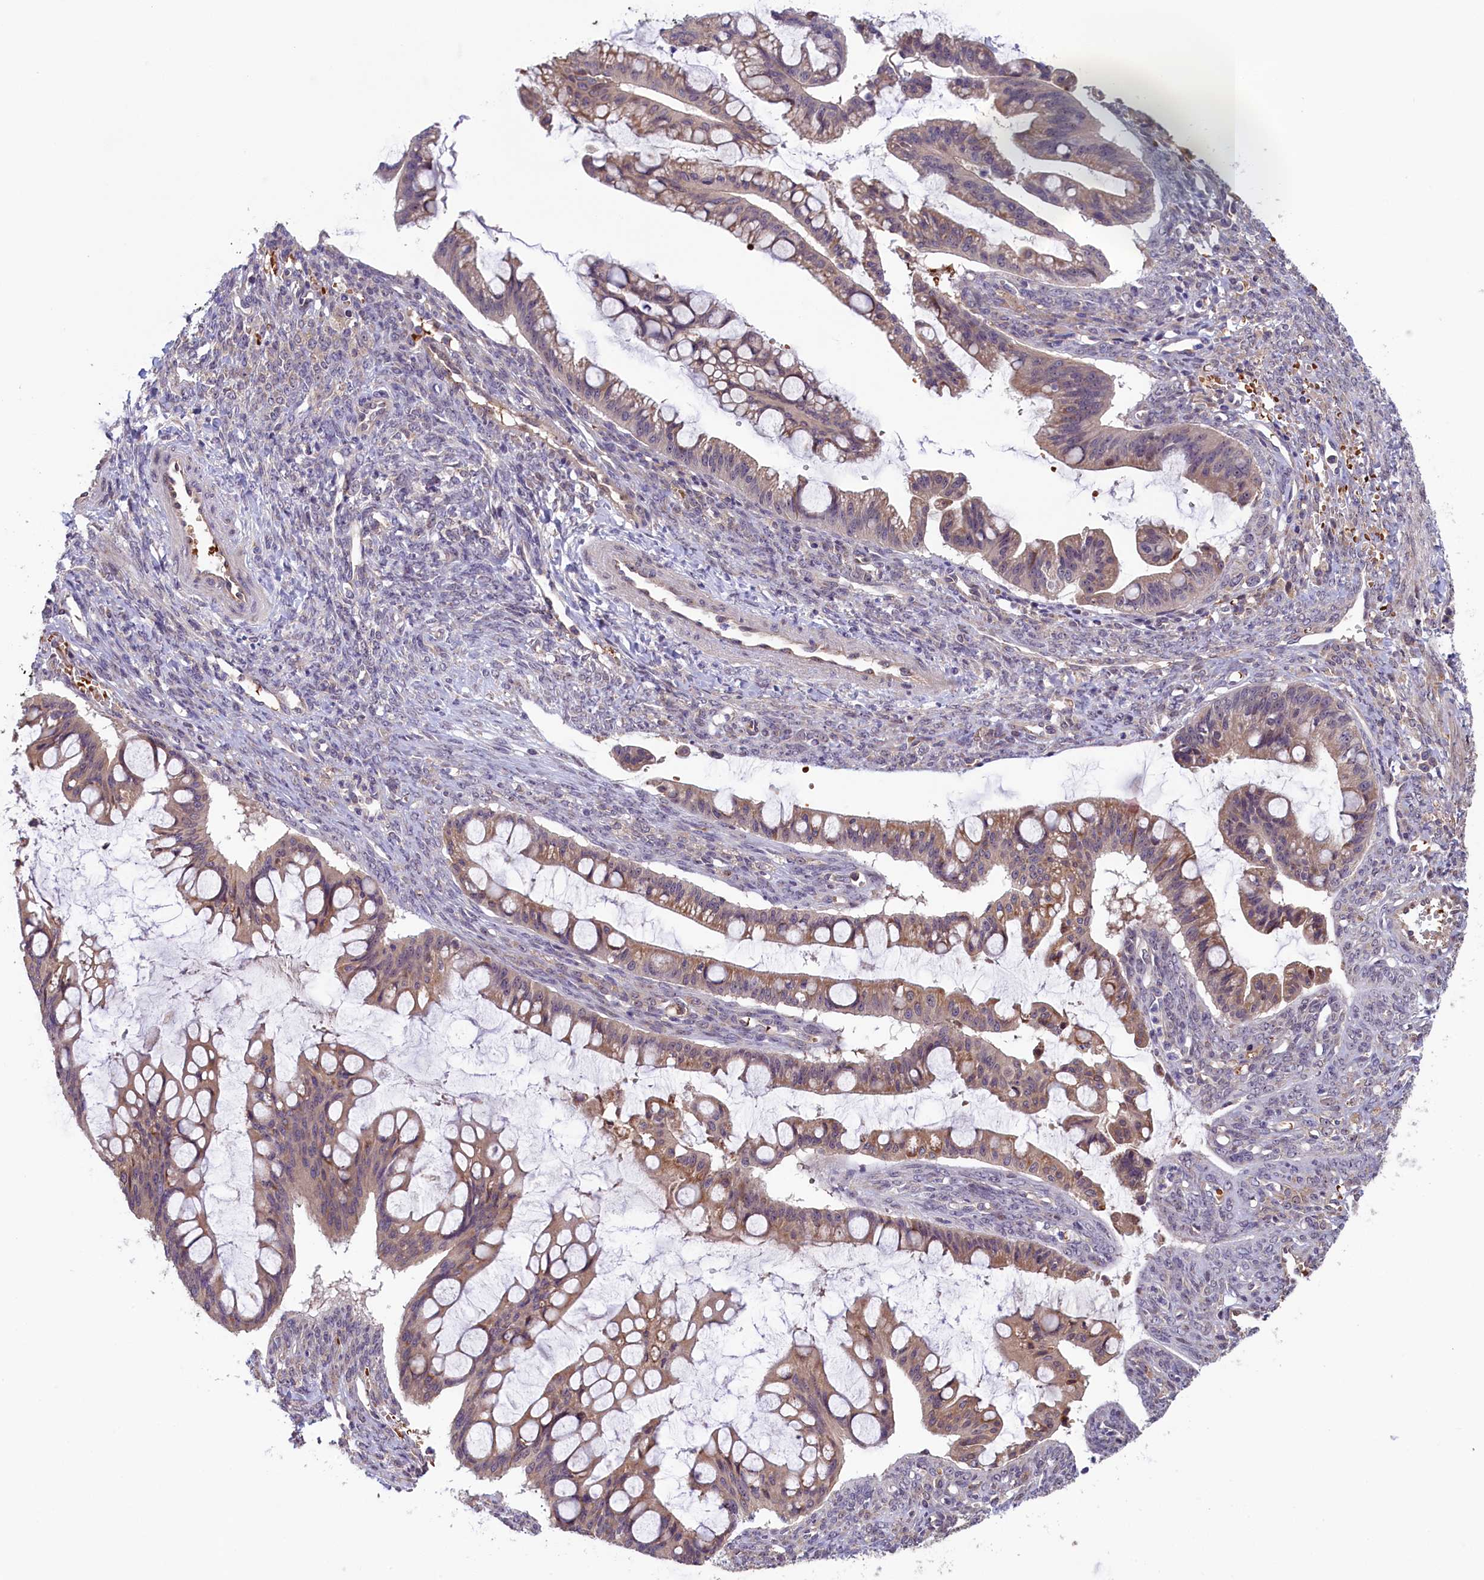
{"staining": {"intensity": "weak", "quantity": ">75%", "location": "cytoplasmic/membranous"}, "tissue": "ovarian cancer", "cell_type": "Tumor cells", "image_type": "cancer", "snomed": [{"axis": "morphology", "description": "Cystadenocarcinoma, mucinous, NOS"}, {"axis": "topography", "description": "Ovary"}], "caption": "A low amount of weak cytoplasmic/membranous expression is appreciated in about >75% of tumor cells in ovarian cancer (mucinous cystadenocarcinoma) tissue. Using DAB (3,3'-diaminobenzidine) (brown) and hematoxylin (blue) stains, captured at high magnification using brightfield microscopy.", "gene": "CCDC9B", "patient": {"sex": "female", "age": 73}}